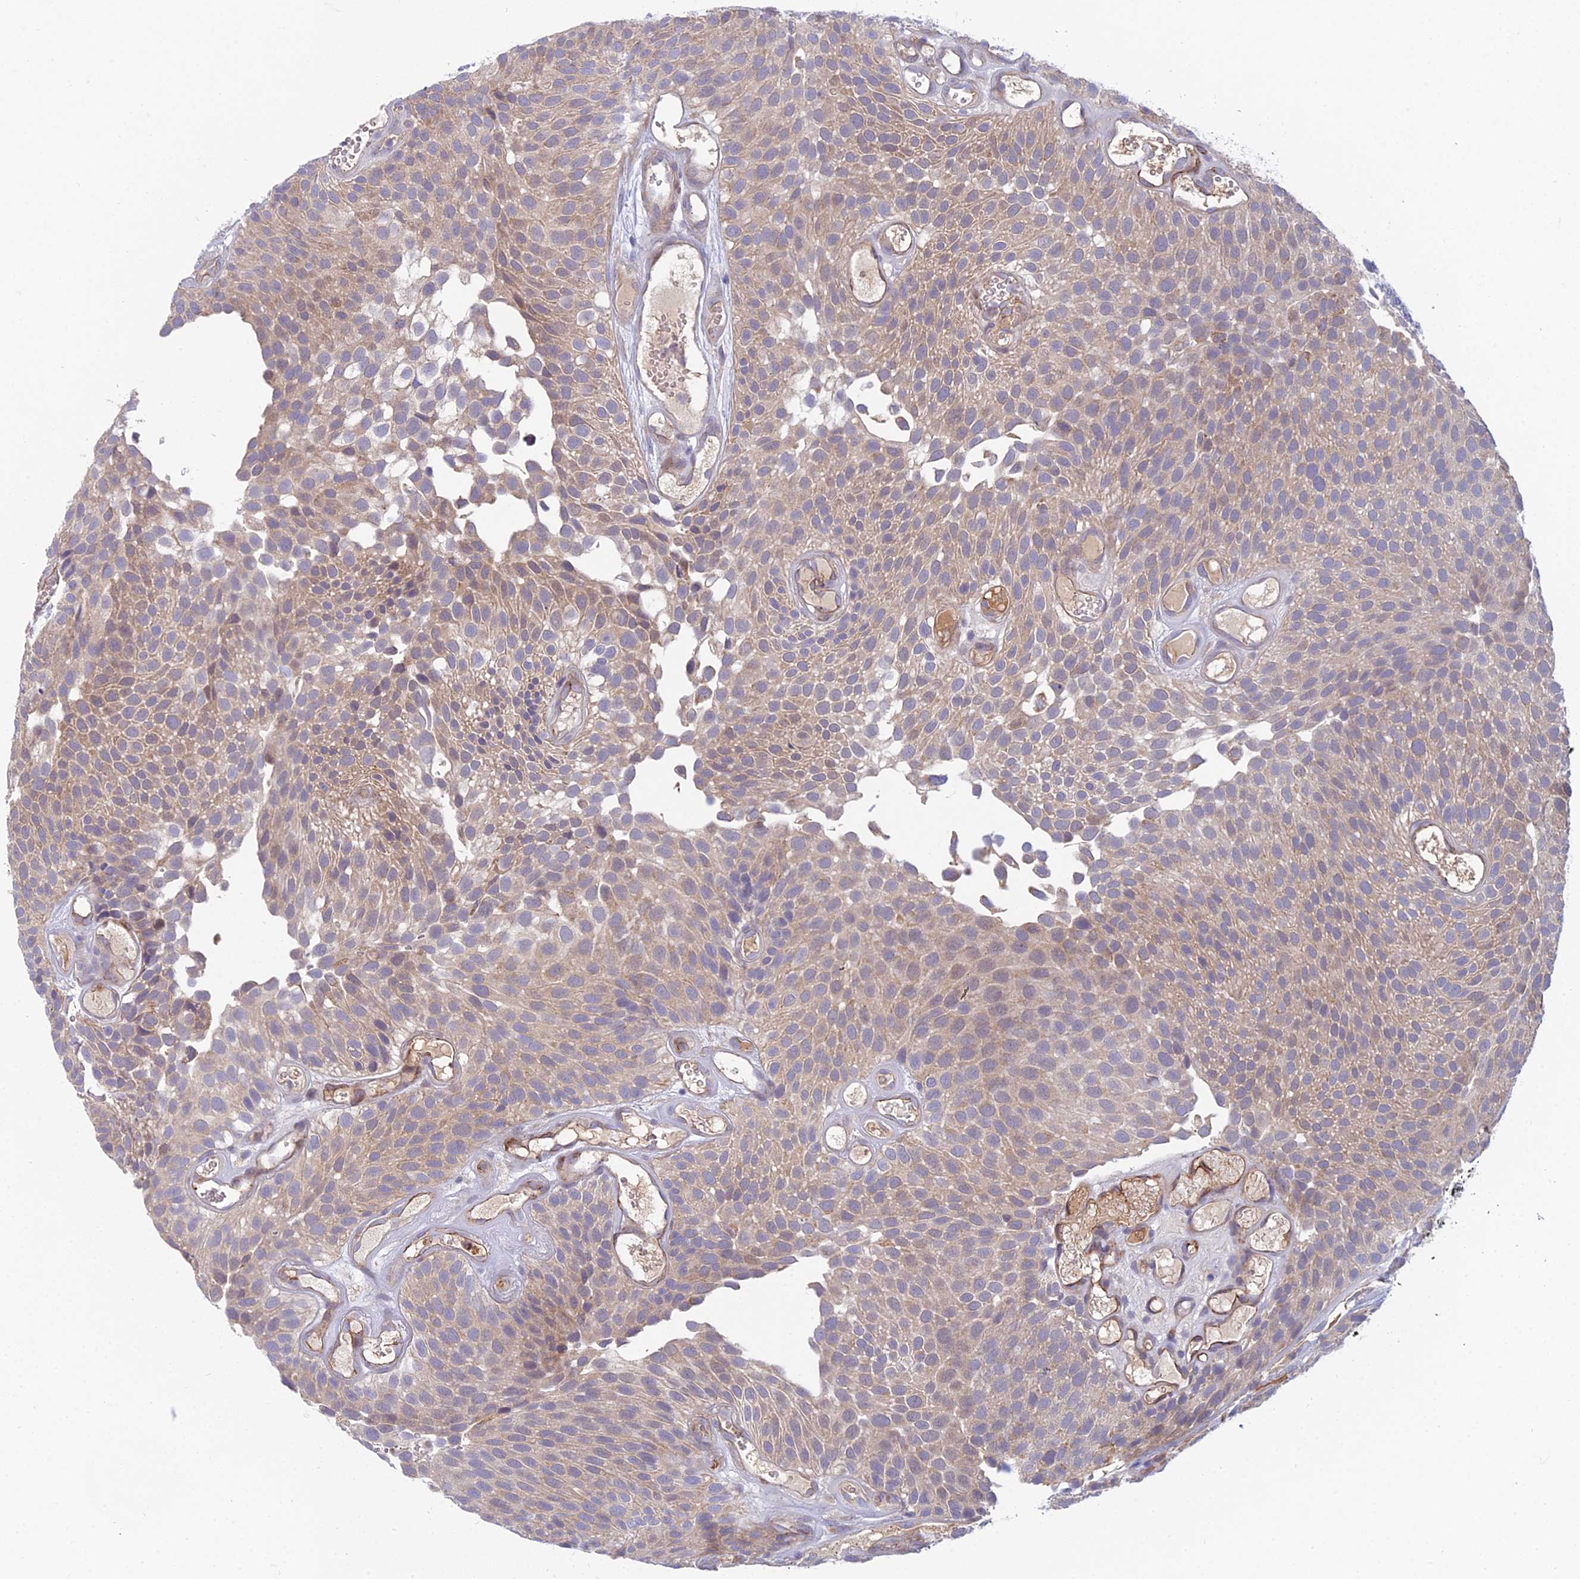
{"staining": {"intensity": "weak", "quantity": ">75%", "location": "cytoplasmic/membranous"}, "tissue": "urothelial cancer", "cell_type": "Tumor cells", "image_type": "cancer", "snomed": [{"axis": "morphology", "description": "Urothelial carcinoma, Low grade"}, {"axis": "topography", "description": "Urinary bladder"}], "caption": "Protein expression analysis of human urothelial carcinoma (low-grade) reveals weak cytoplasmic/membranous staining in about >75% of tumor cells.", "gene": "DUS2", "patient": {"sex": "male", "age": 89}}